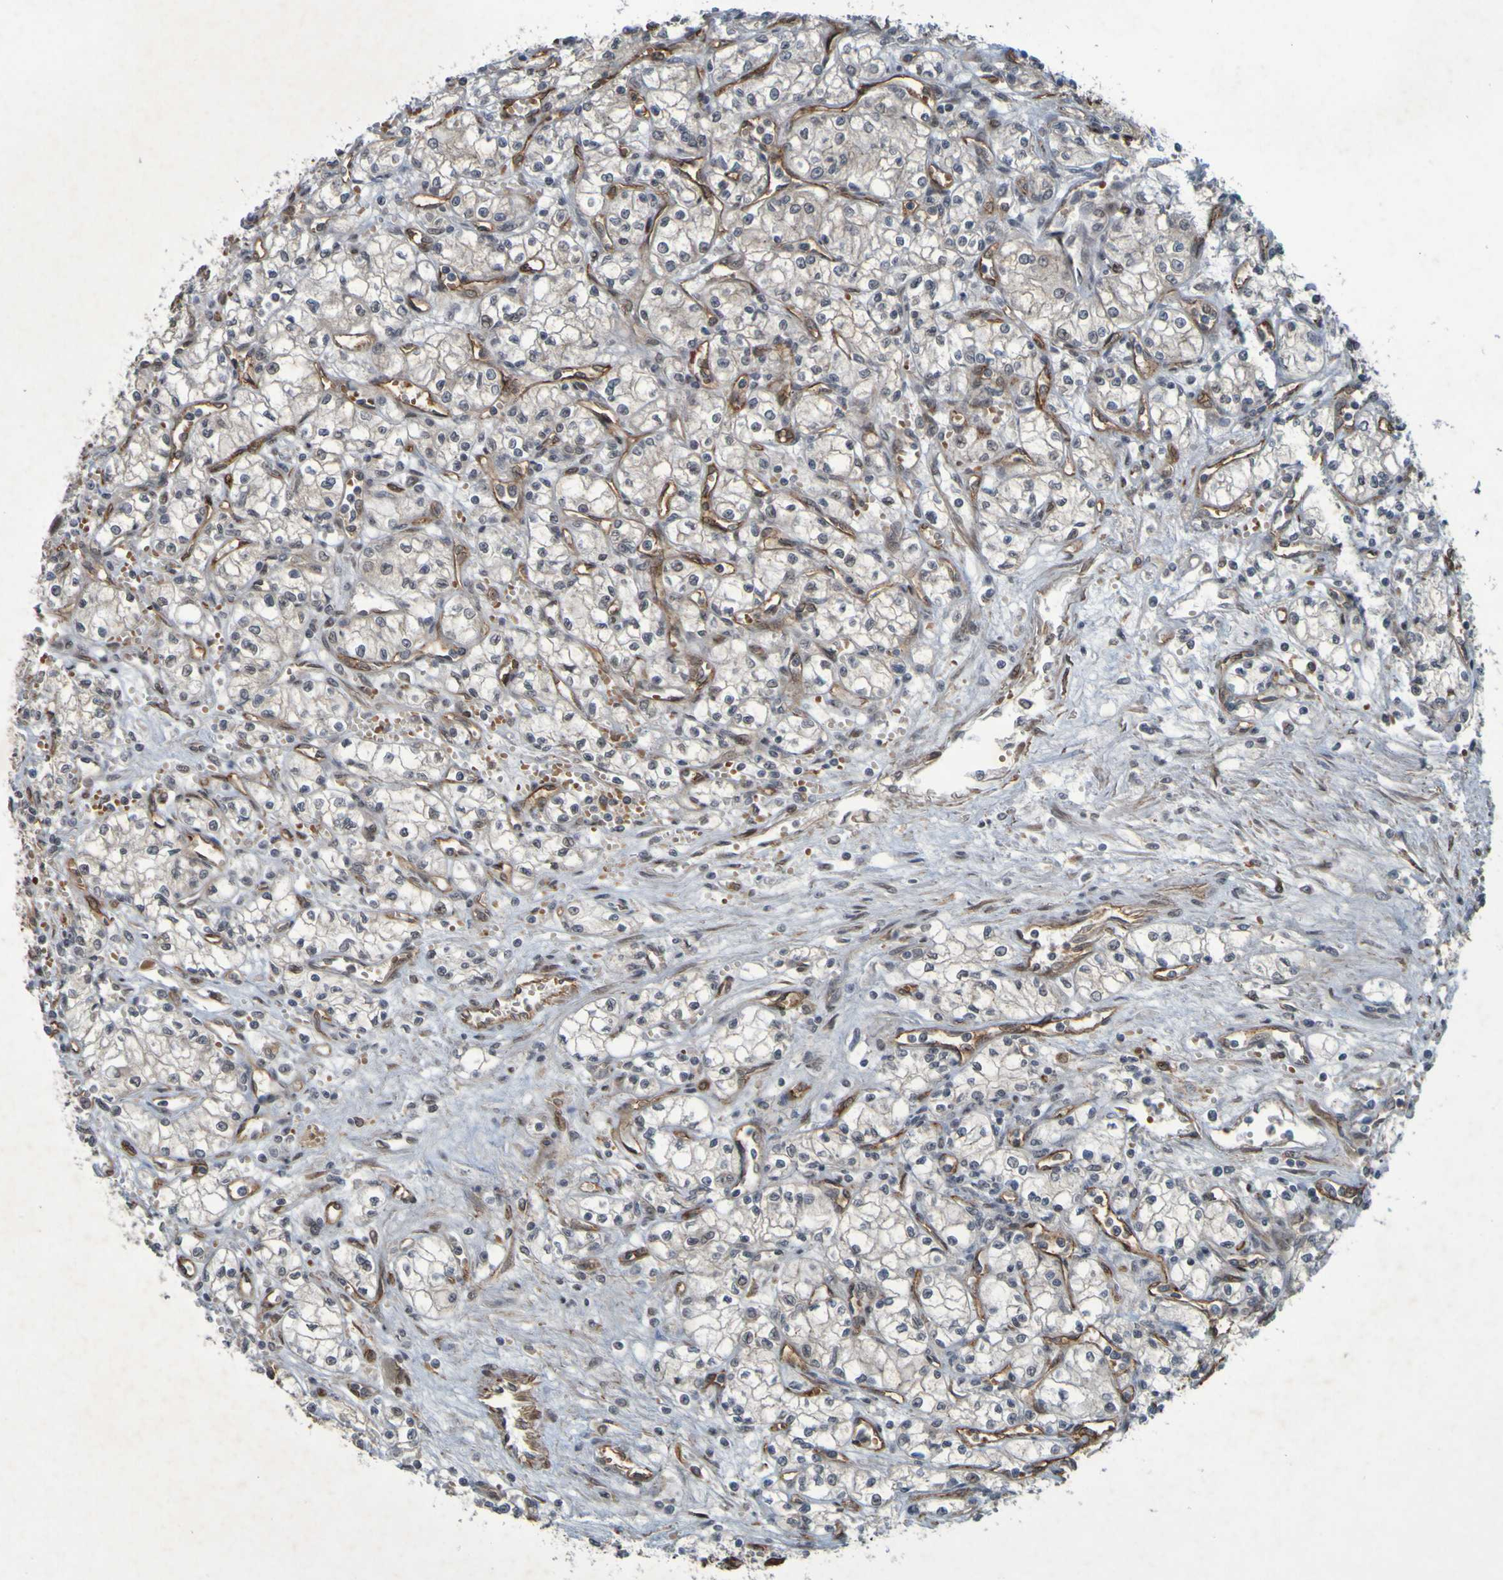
{"staining": {"intensity": "negative", "quantity": "none", "location": "none"}, "tissue": "renal cancer", "cell_type": "Tumor cells", "image_type": "cancer", "snomed": [{"axis": "morphology", "description": "Normal tissue, NOS"}, {"axis": "morphology", "description": "Adenocarcinoma, NOS"}, {"axis": "topography", "description": "Kidney"}], "caption": "DAB (3,3'-diaminobenzidine) immunohistochemical staining of renal cancer shows no significant expression in tumor cells.", "gene": "MCPH1", "patient": {"sex": "male", "age": 59}}